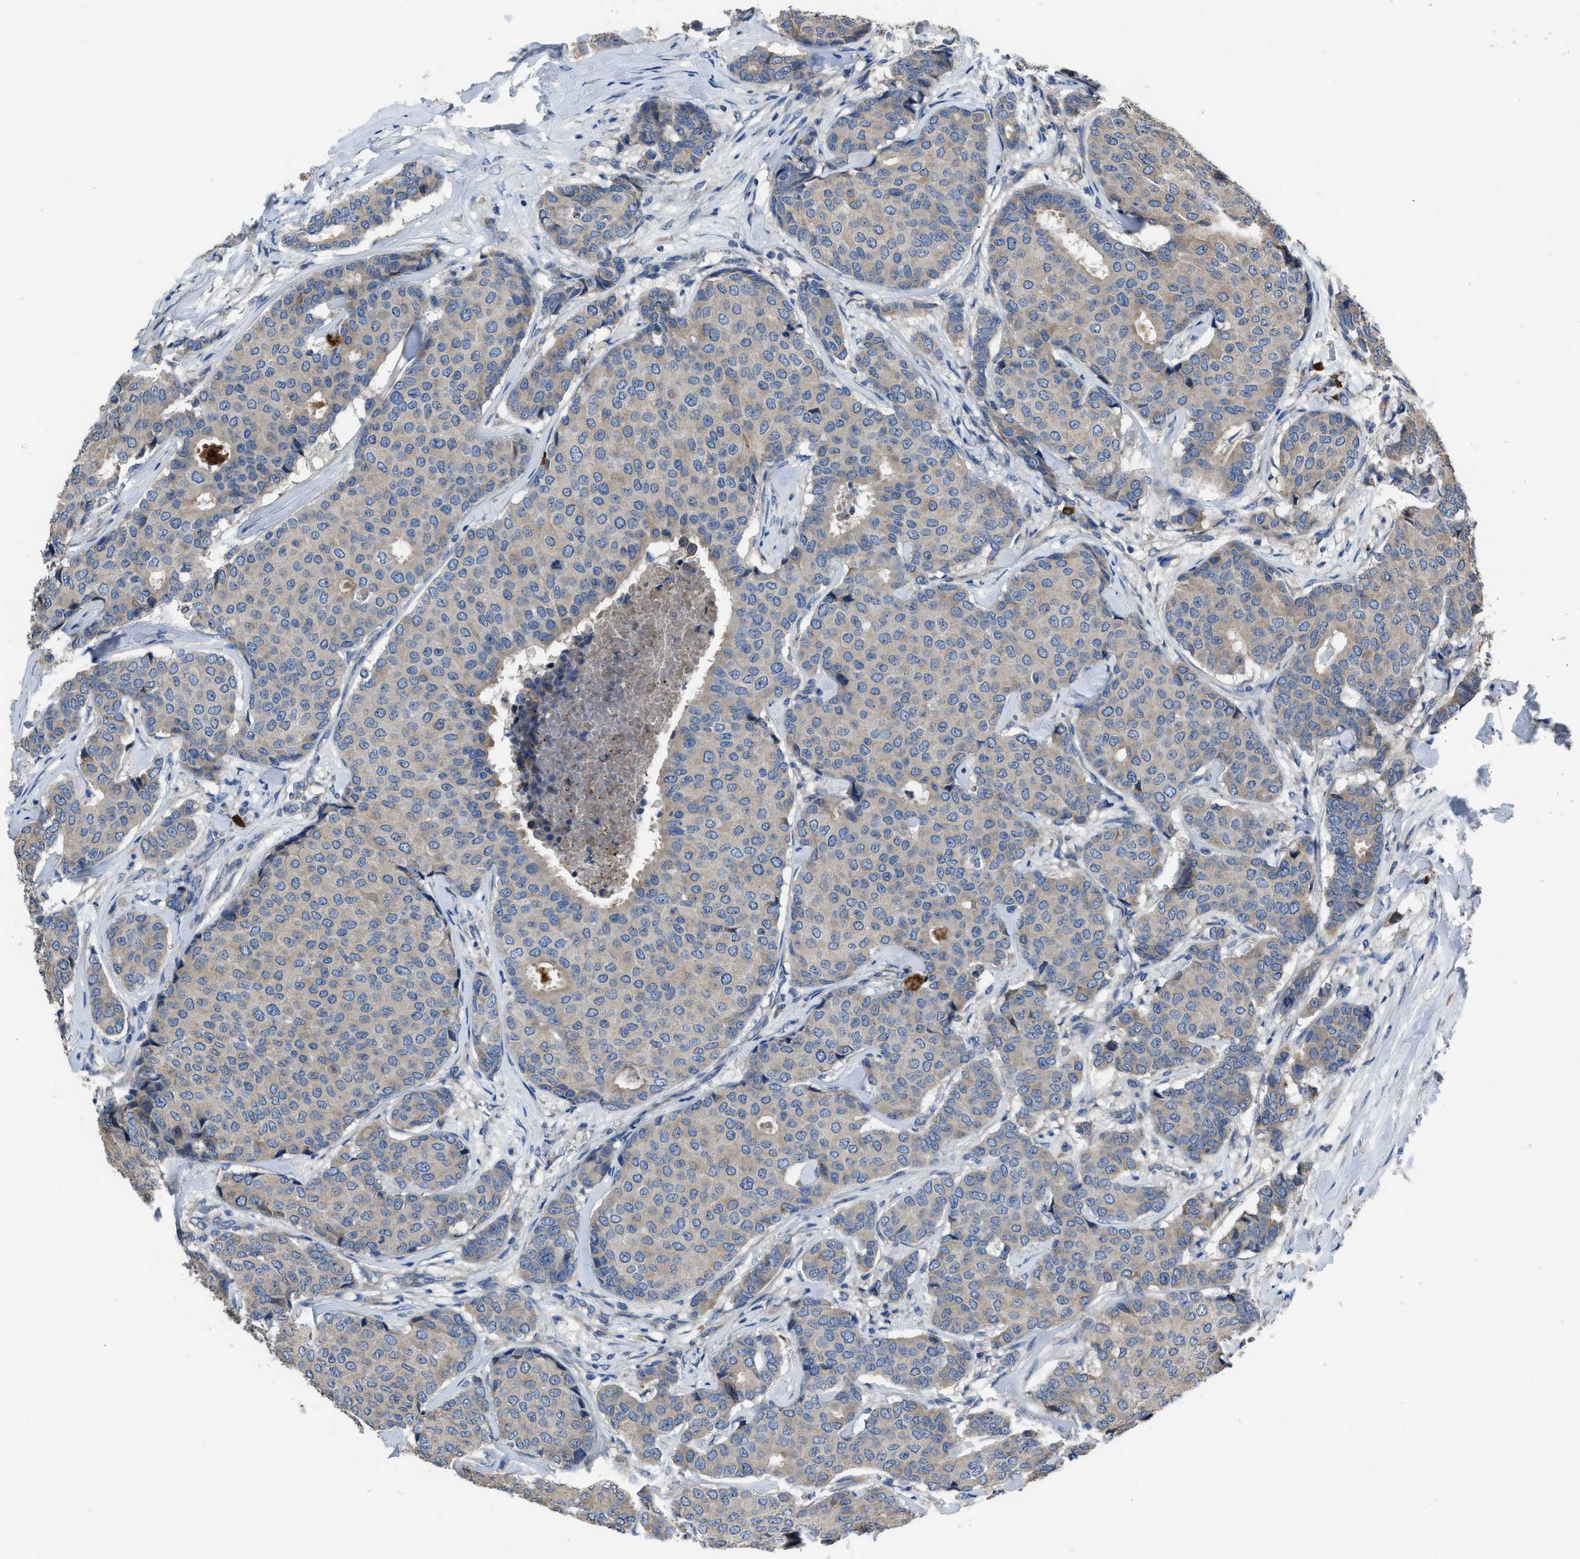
{"staining": {"intensity": "negative", "quantity": "none", "location": "none"}, "tissue": "breast cancer", "cell_type": "Tumor cells", "image_type": "cancer", "snomed": [{"axis": "morphology", "description": "Duct carcinoma"}, {"axis": "topography", "description": "Breast"}], "caption": "Tumor cells show no significant expression in breast cancer.", "gene": "ANGPT1", "patient": {"sex": "female", "age": 75}}